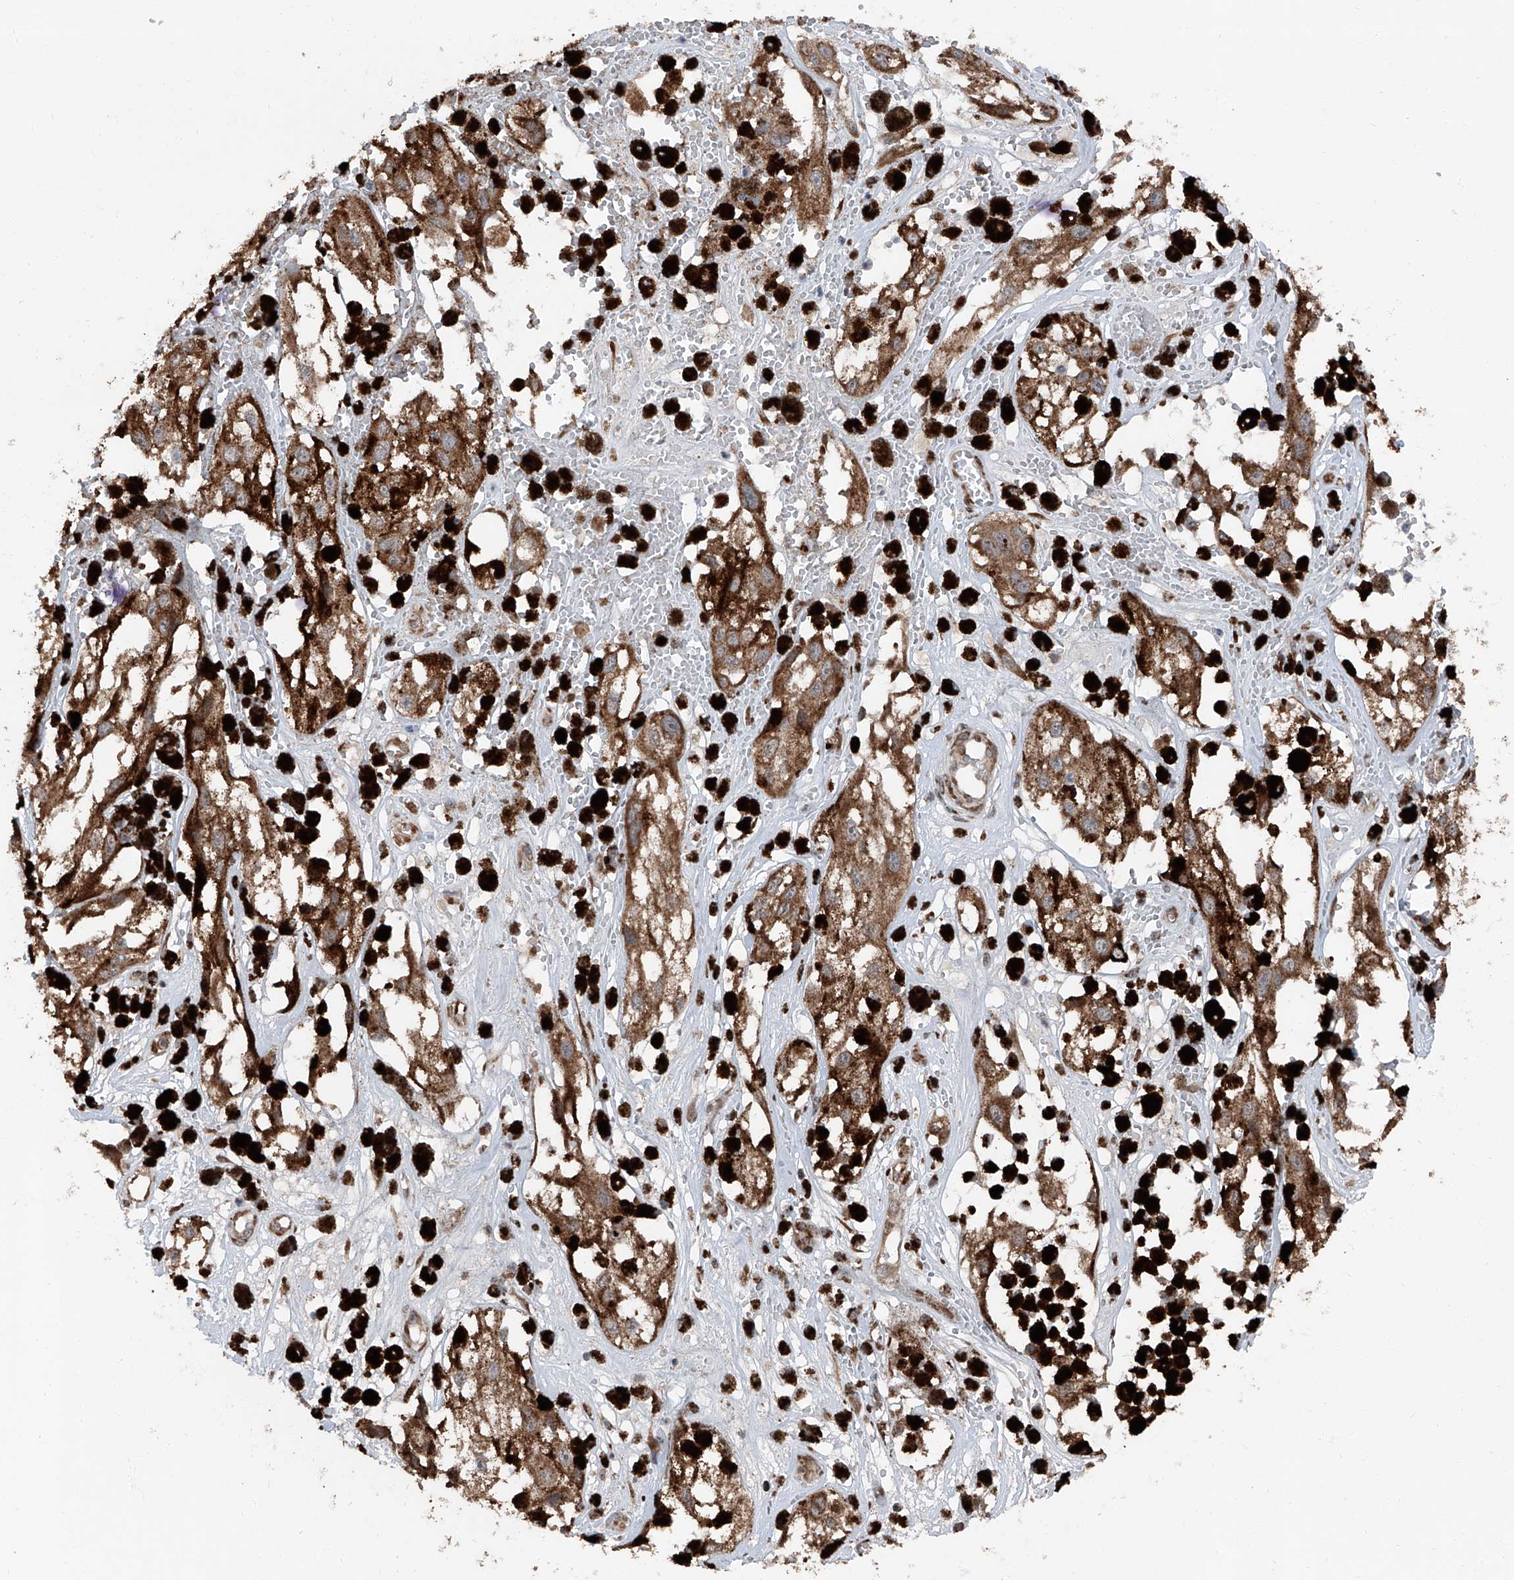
{"staining": {"intensity": "moderate", "quantity": ">75%", "location": "cytoplasmic/membranous"}, "tissue": "melanoma", "cell_type": "Tumor cells", "image_type": "cancer", "snomed": [{"axis": "morphology", "description": "Malignant melanoma, NOS"}, {"axis": "topography", "description": "Skin"}], "caption": "About >75% of tumor cells in melanoma exhibit moderate cytoplasmic/membranous protein staining as visualized by brown immunohistochemical staining.", "gene": "LIMK1", "patient": {"sex": "male", "age": 88}}